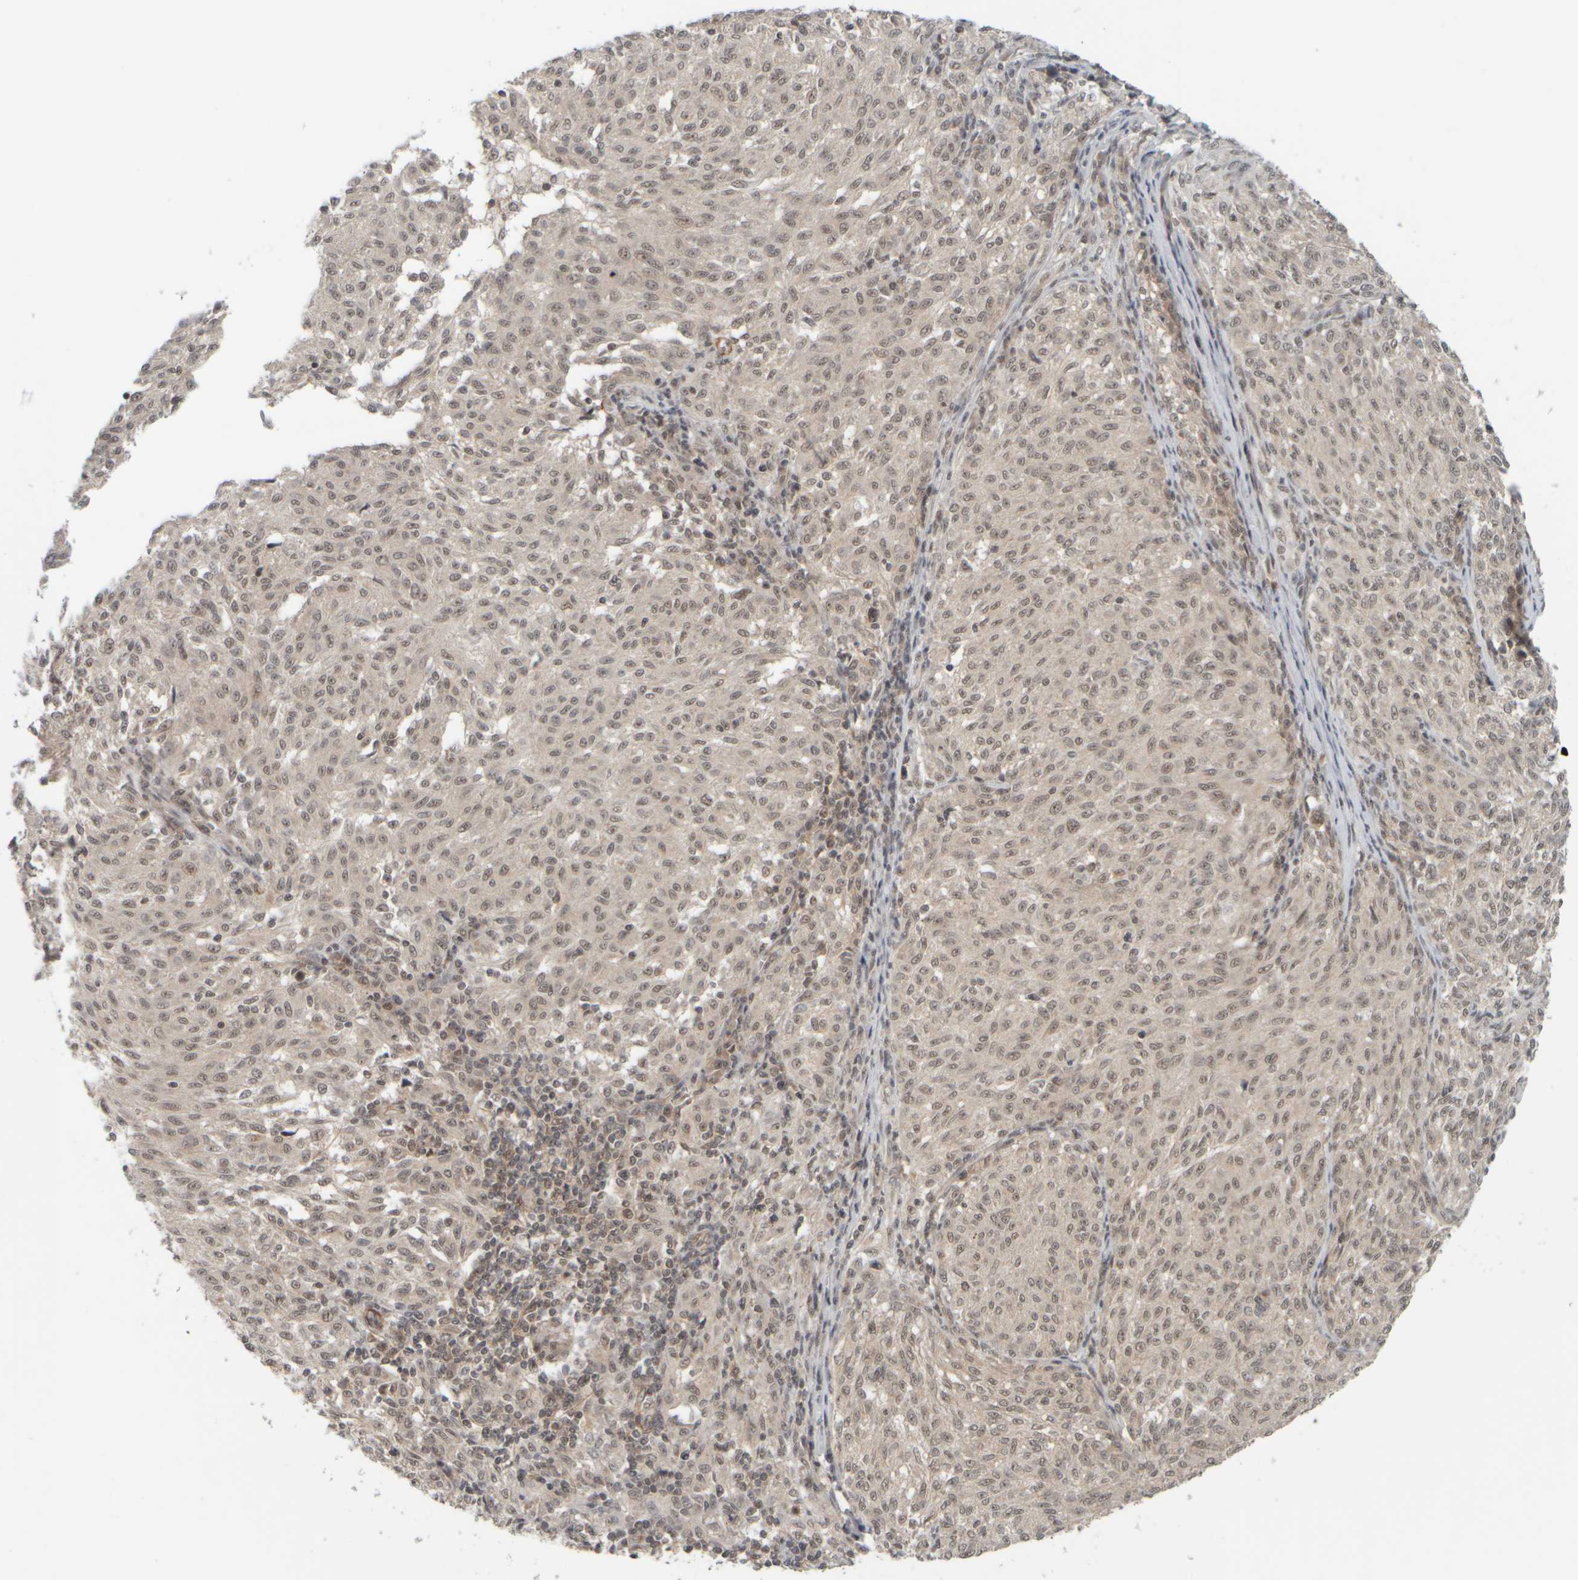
{"staining": {"intensity": "weak", "quantity": "<25%", "location": "nuclear"}, "tissue": "melanoma", "cell_type": "Tumor cells", "image_type": "cancer", "snomed": [{"axis": "morphology", "description": "Malignant melanoma, NOS"}, {"axis": "topography", "description": "Skin"}], "caption": "This is an IHC micrograph of human malignant melanoma. There is no staining in tumor cells.", "gene": "SYNRG", "patient": {"sex": "female", "age": 72}}